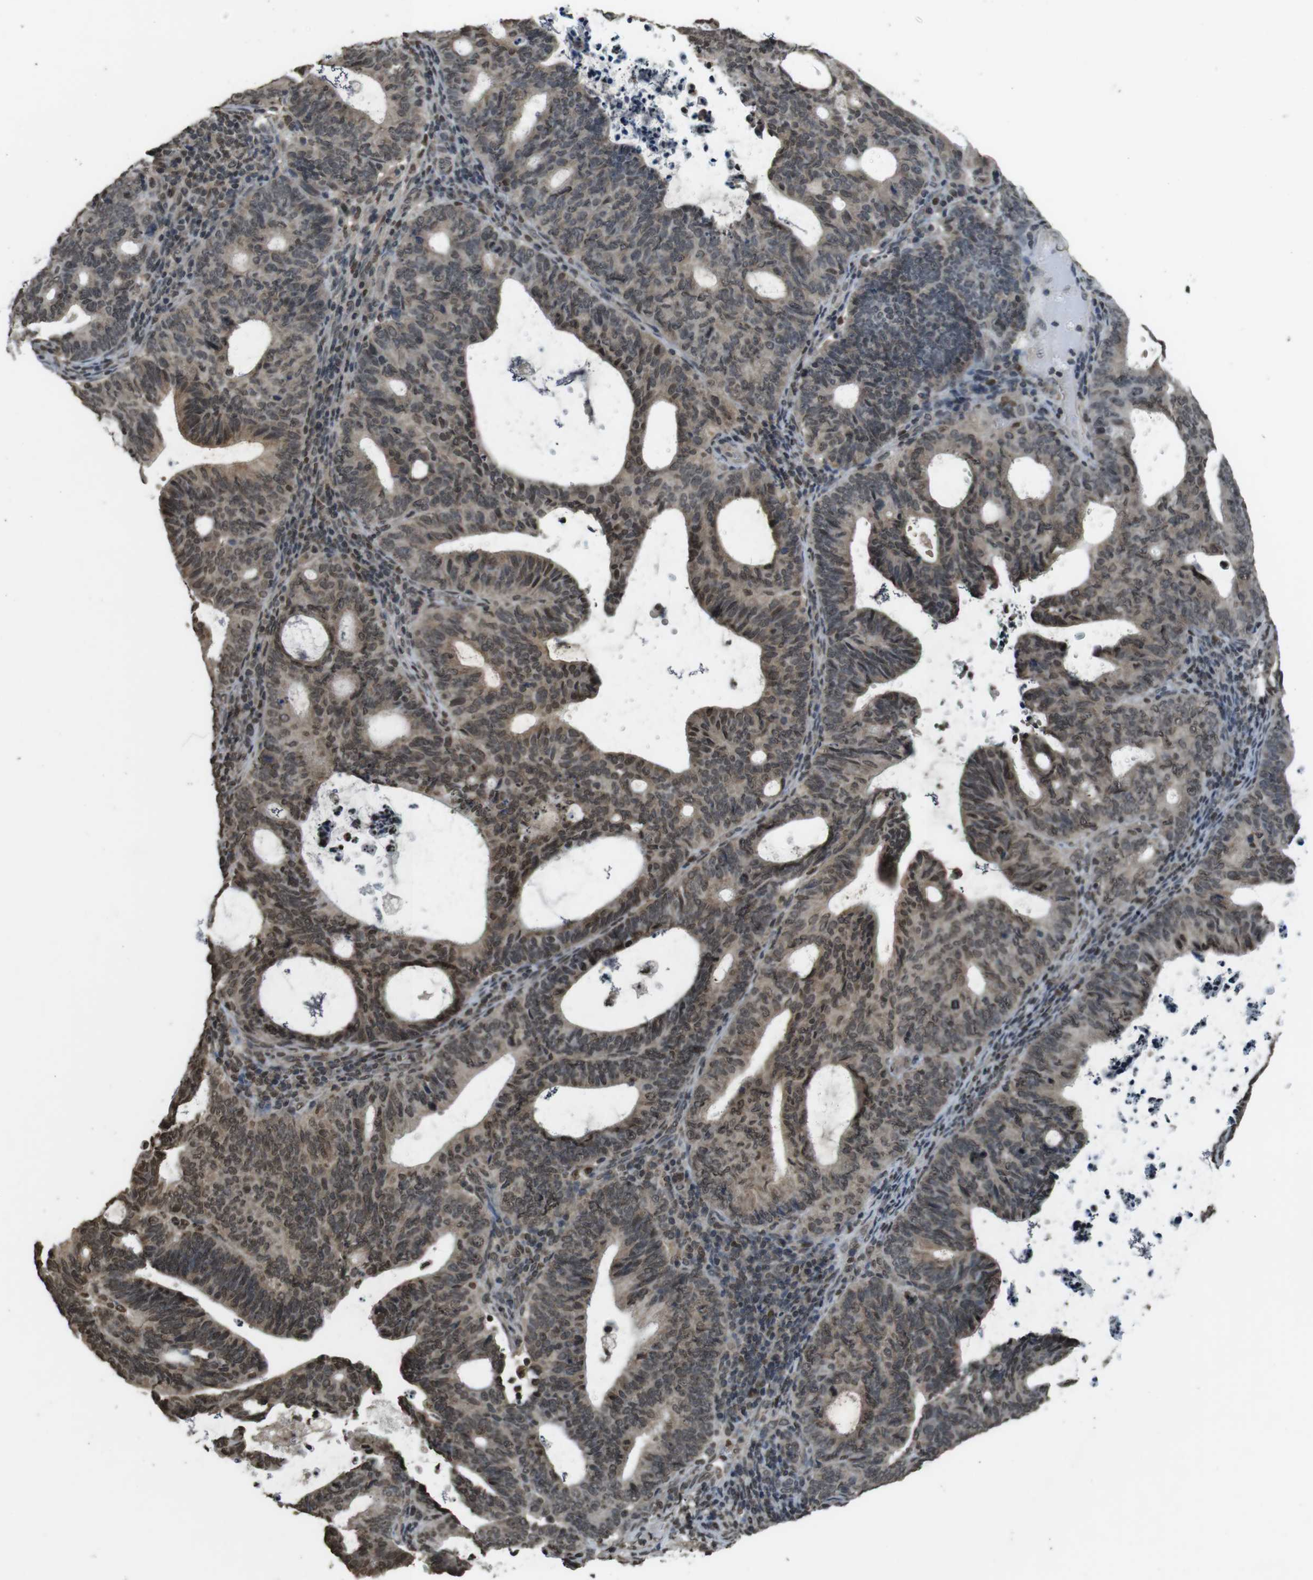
{"staining": {"intensity": "weak", "quantity": ">75%", "location": "nuclear"}, "tissue": "endometrial cancer", "cell_type": "Tumor cells", "image_type": "cancer", "snomed": [{"axis": "morphology", "description": "Adenocarcinoma, NOS"}, {"axis": "topography", "description": "Uterus"}], "caption": "Immunohistochemical staining of endometrial adenocarcinoma shows low levels of weak nuclear positivity in about >75% of tumor cells.", "gene": "MAF", "patient": {"sex": "female", "age": 83}}